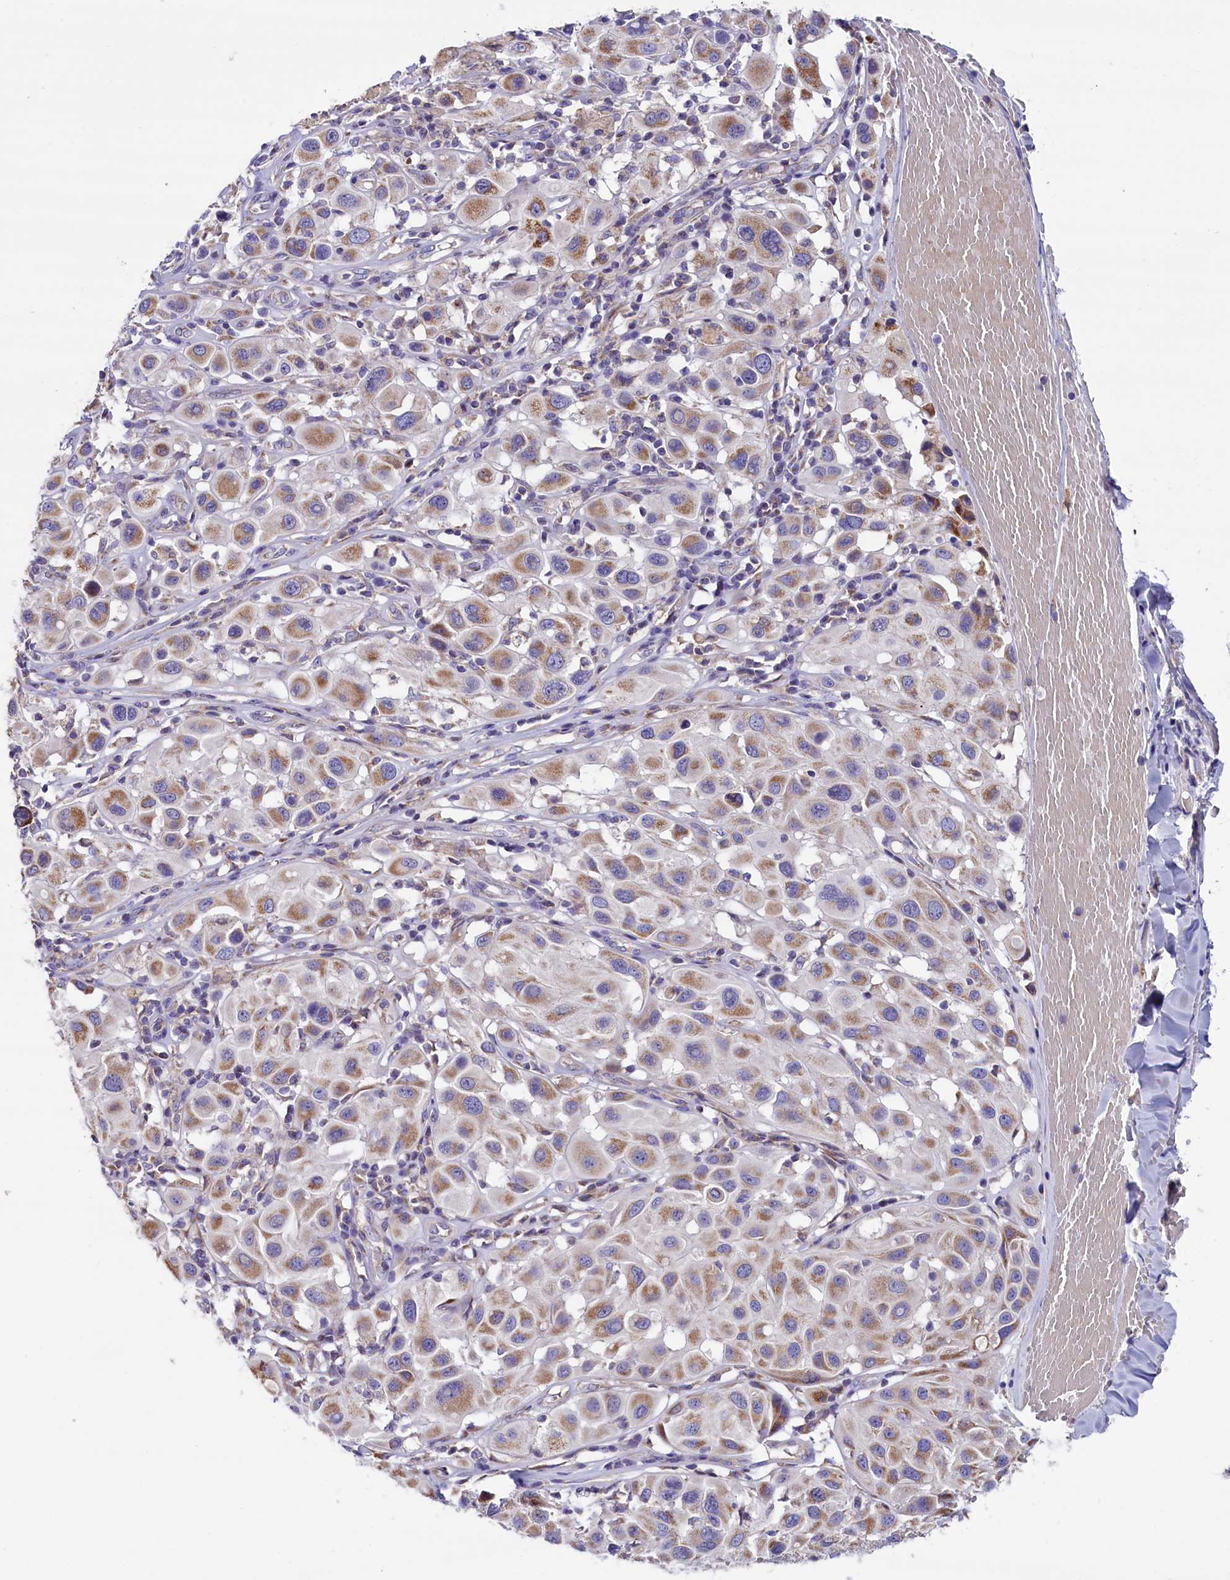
{"staining": {"intensity": "moderate", "quantity": ">75%", "location": "cytoplasmic/membranous"}, "tissue": "melanoma", "cell_type": "Tumor cells", "image_type": "cancer", "snomed": [{"axis": "morphology", "description": "Malignant melanoma, Metastatic site"}, {"axis": "topography", "description": "Skin"}], "caption": "IHC image of neoplastic tissue: human malignant melanoma (metastatic site) stained using immunohistochemistry (IHC) demonstrates medium levels of moderate protein expression localized specifically in the cytoplasmic/membranous of tumor cells, appearing as a cytoplasmic/membranous brown color.", "gene": "ZSWIM1", "patient": {"sex": "male", "age": 41}}